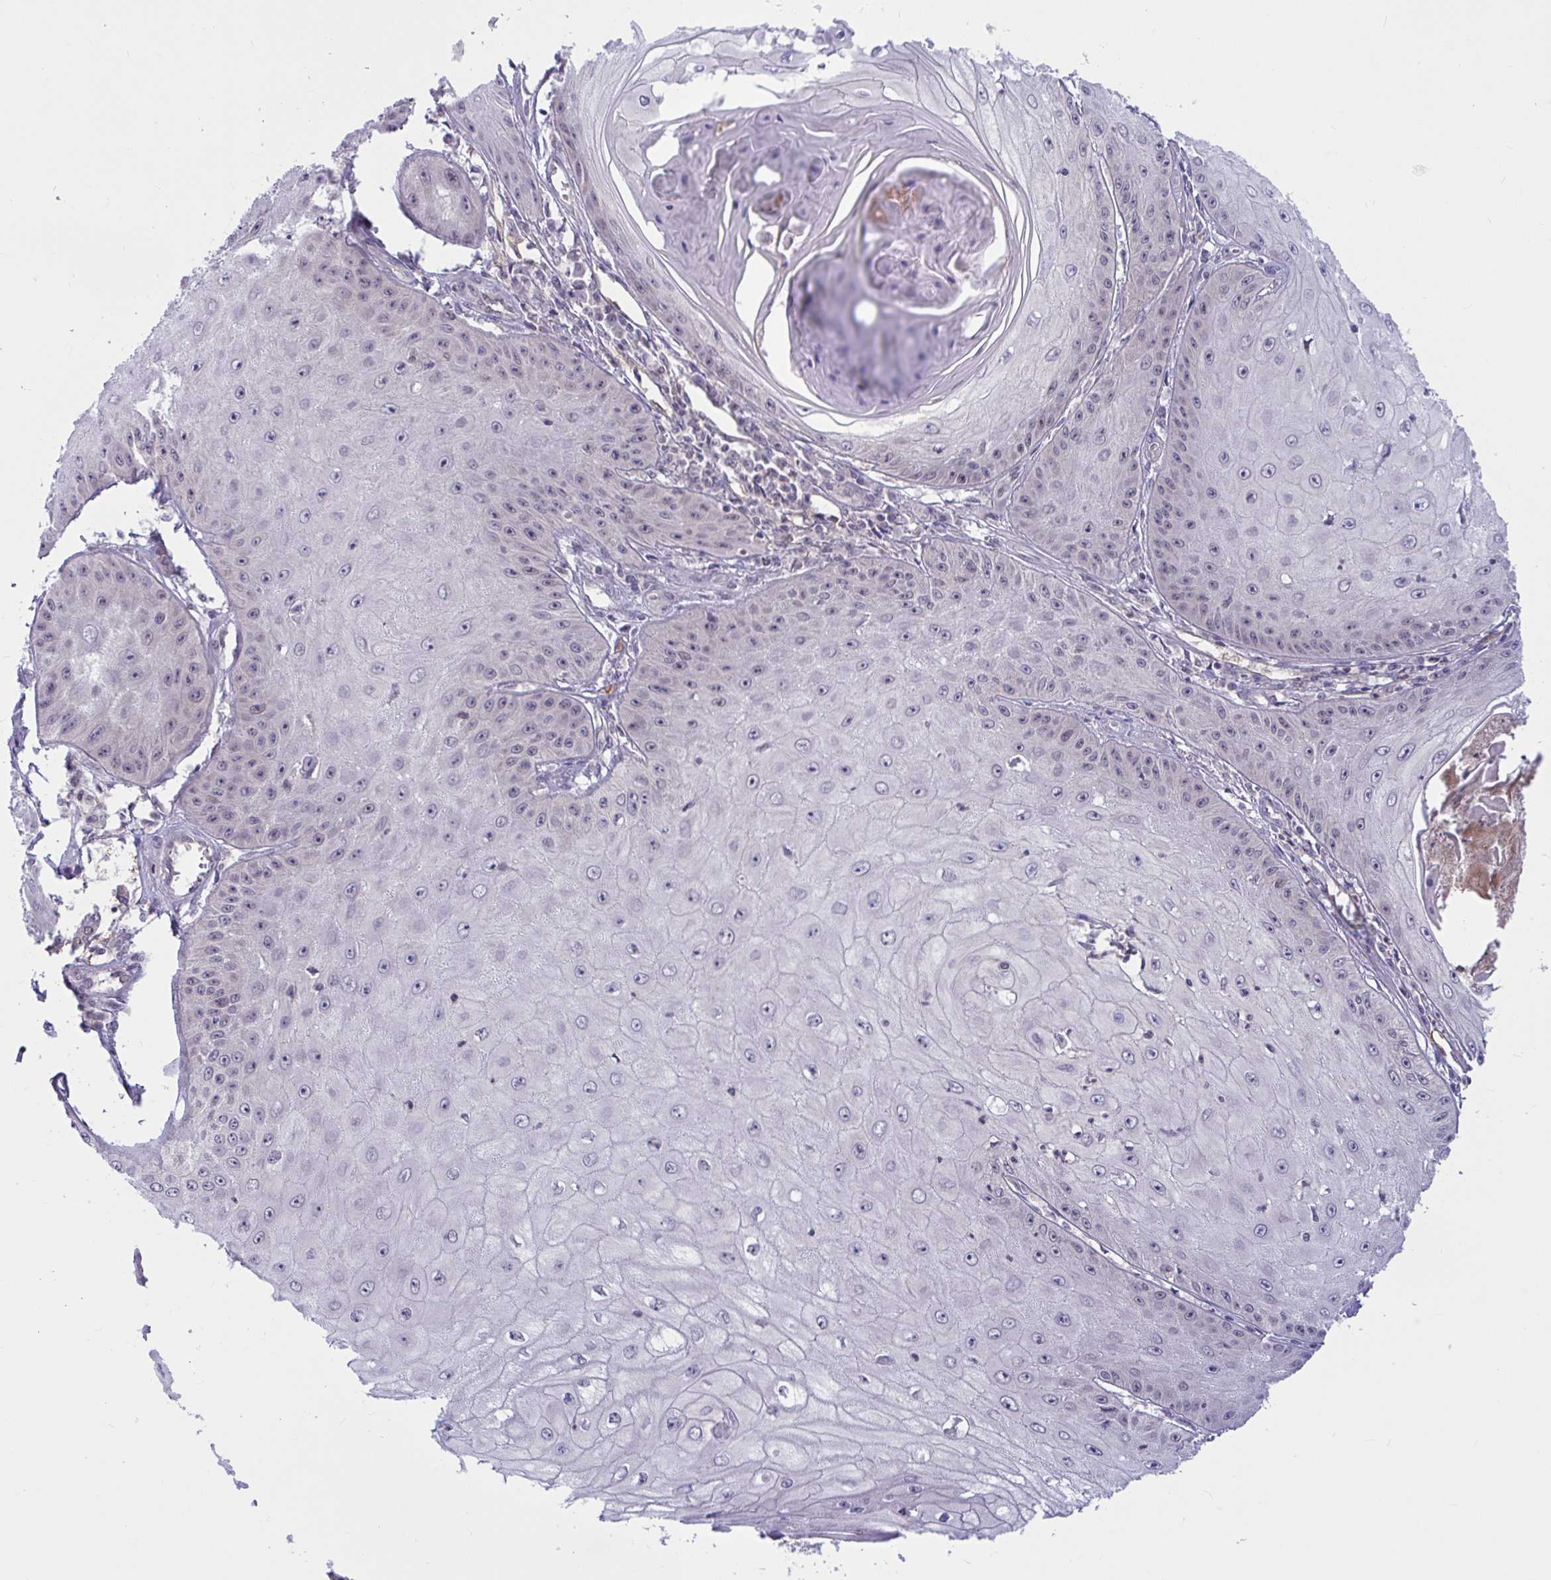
{"staining": {"intensity": "negative", "quantity": "none", "location": "none"}, "tissue": "skin cancer", "cell_type": "Tumor cells", "image_type": "cancer", "snomed": [{"axis": "morphology", "description": "Squamous cell carcinoma, NOS"}, {"axis": "topography", "description": "Skin"}], "caption": "Immunohistochemical staining of human skin cancer demonstrates no significant staining in tumor cells.", "gene": "TSN", "patient": {"sex": "male", "age": 70}}